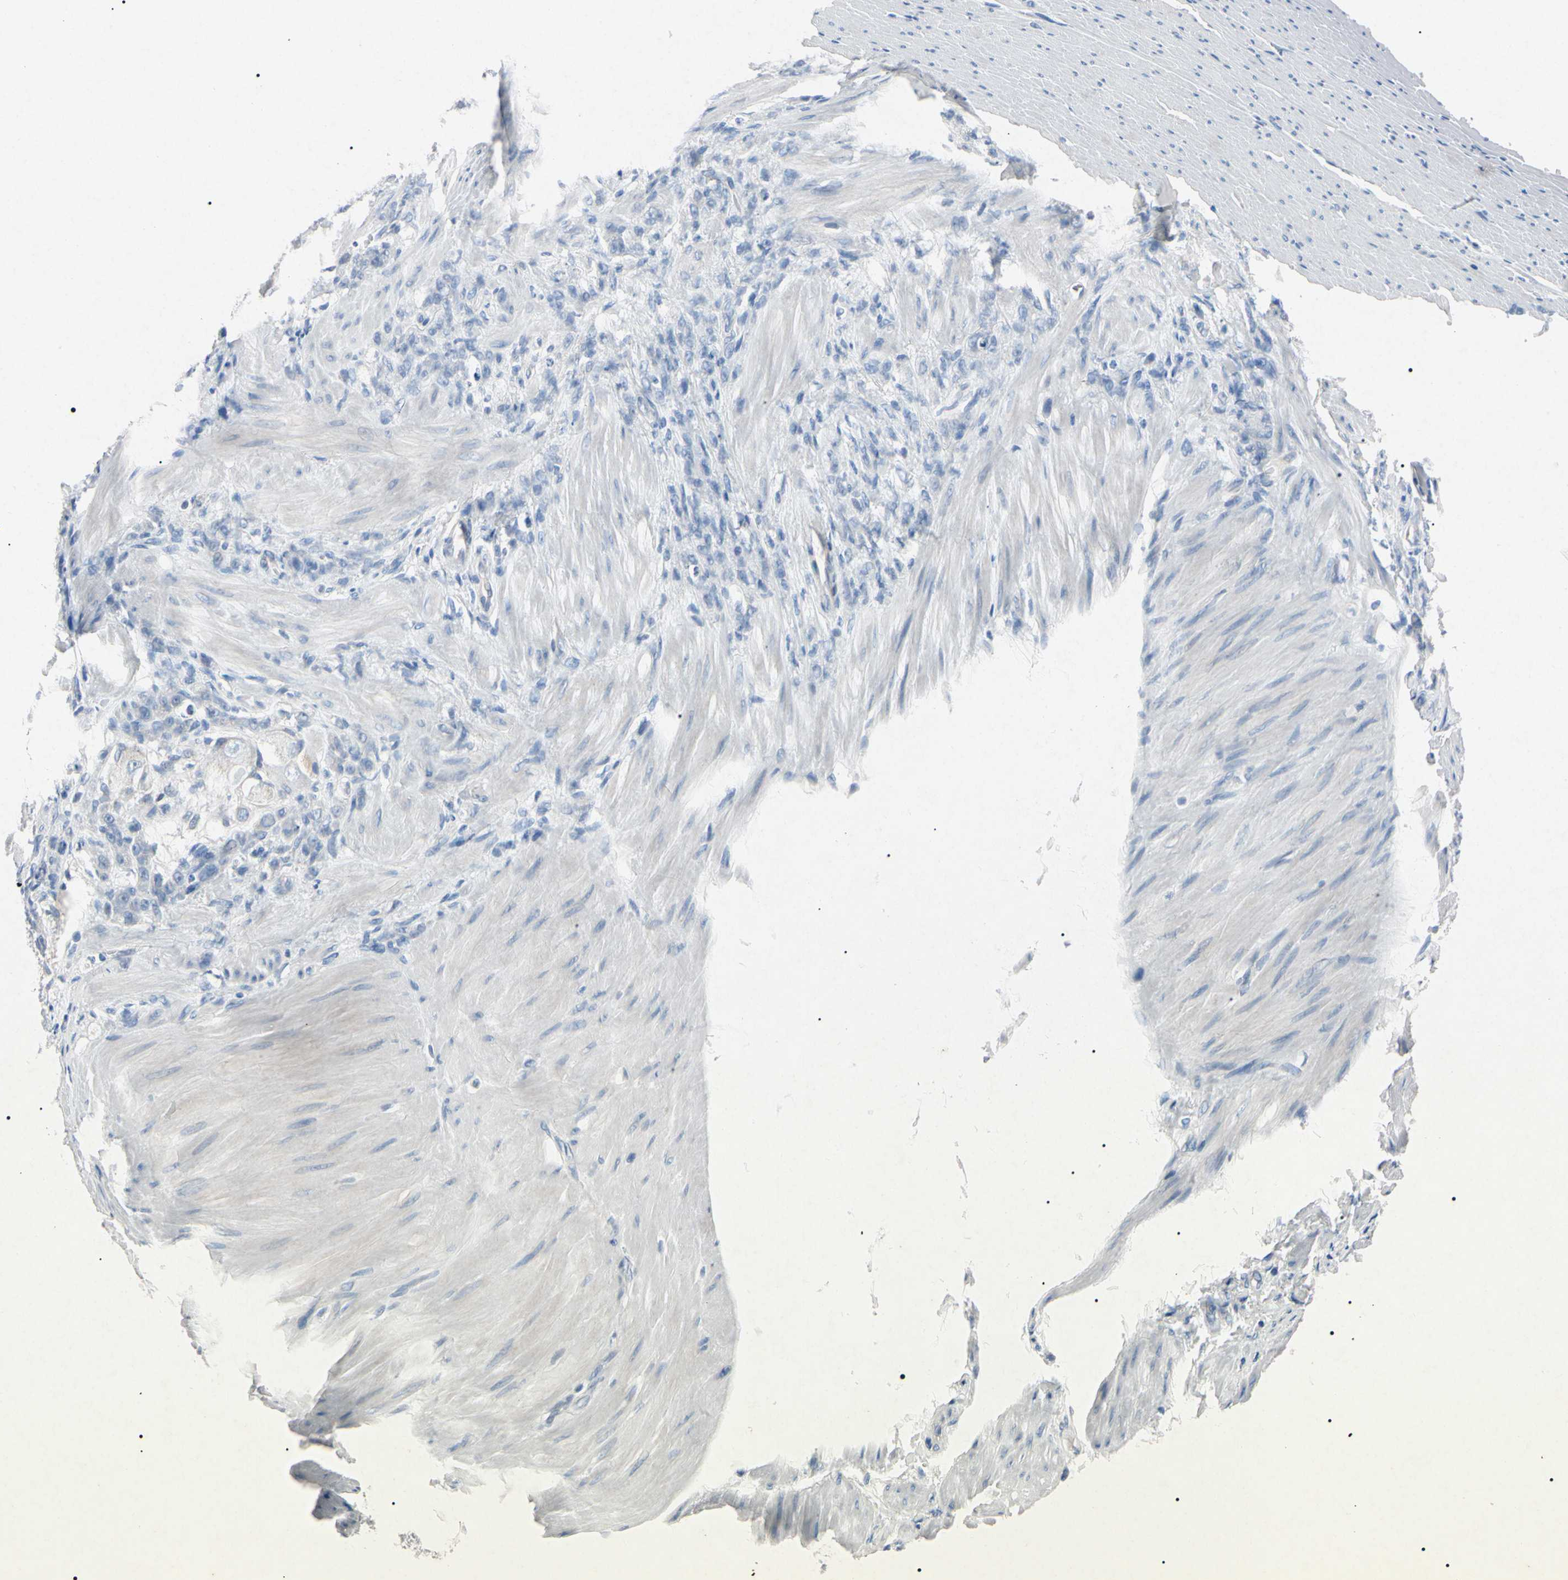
{"staining": {"intensity": "negative", "quantity": "none", "location": "none"}, "tissue": "stomach cancer", "cell_type": "Tumor cells", "image_type": "cancer", "snomed": [{"axis": "morphology", "description": "Adenocarcinoma, NOS"}, {"axis": "topography", "description": "Stomach"}], "caption": "Immunohistochemical staining of human stomach cancer displays no significant expression in tumor cells.", "gene": "ELN", "patient": {"sex": "male", "age": 82}}